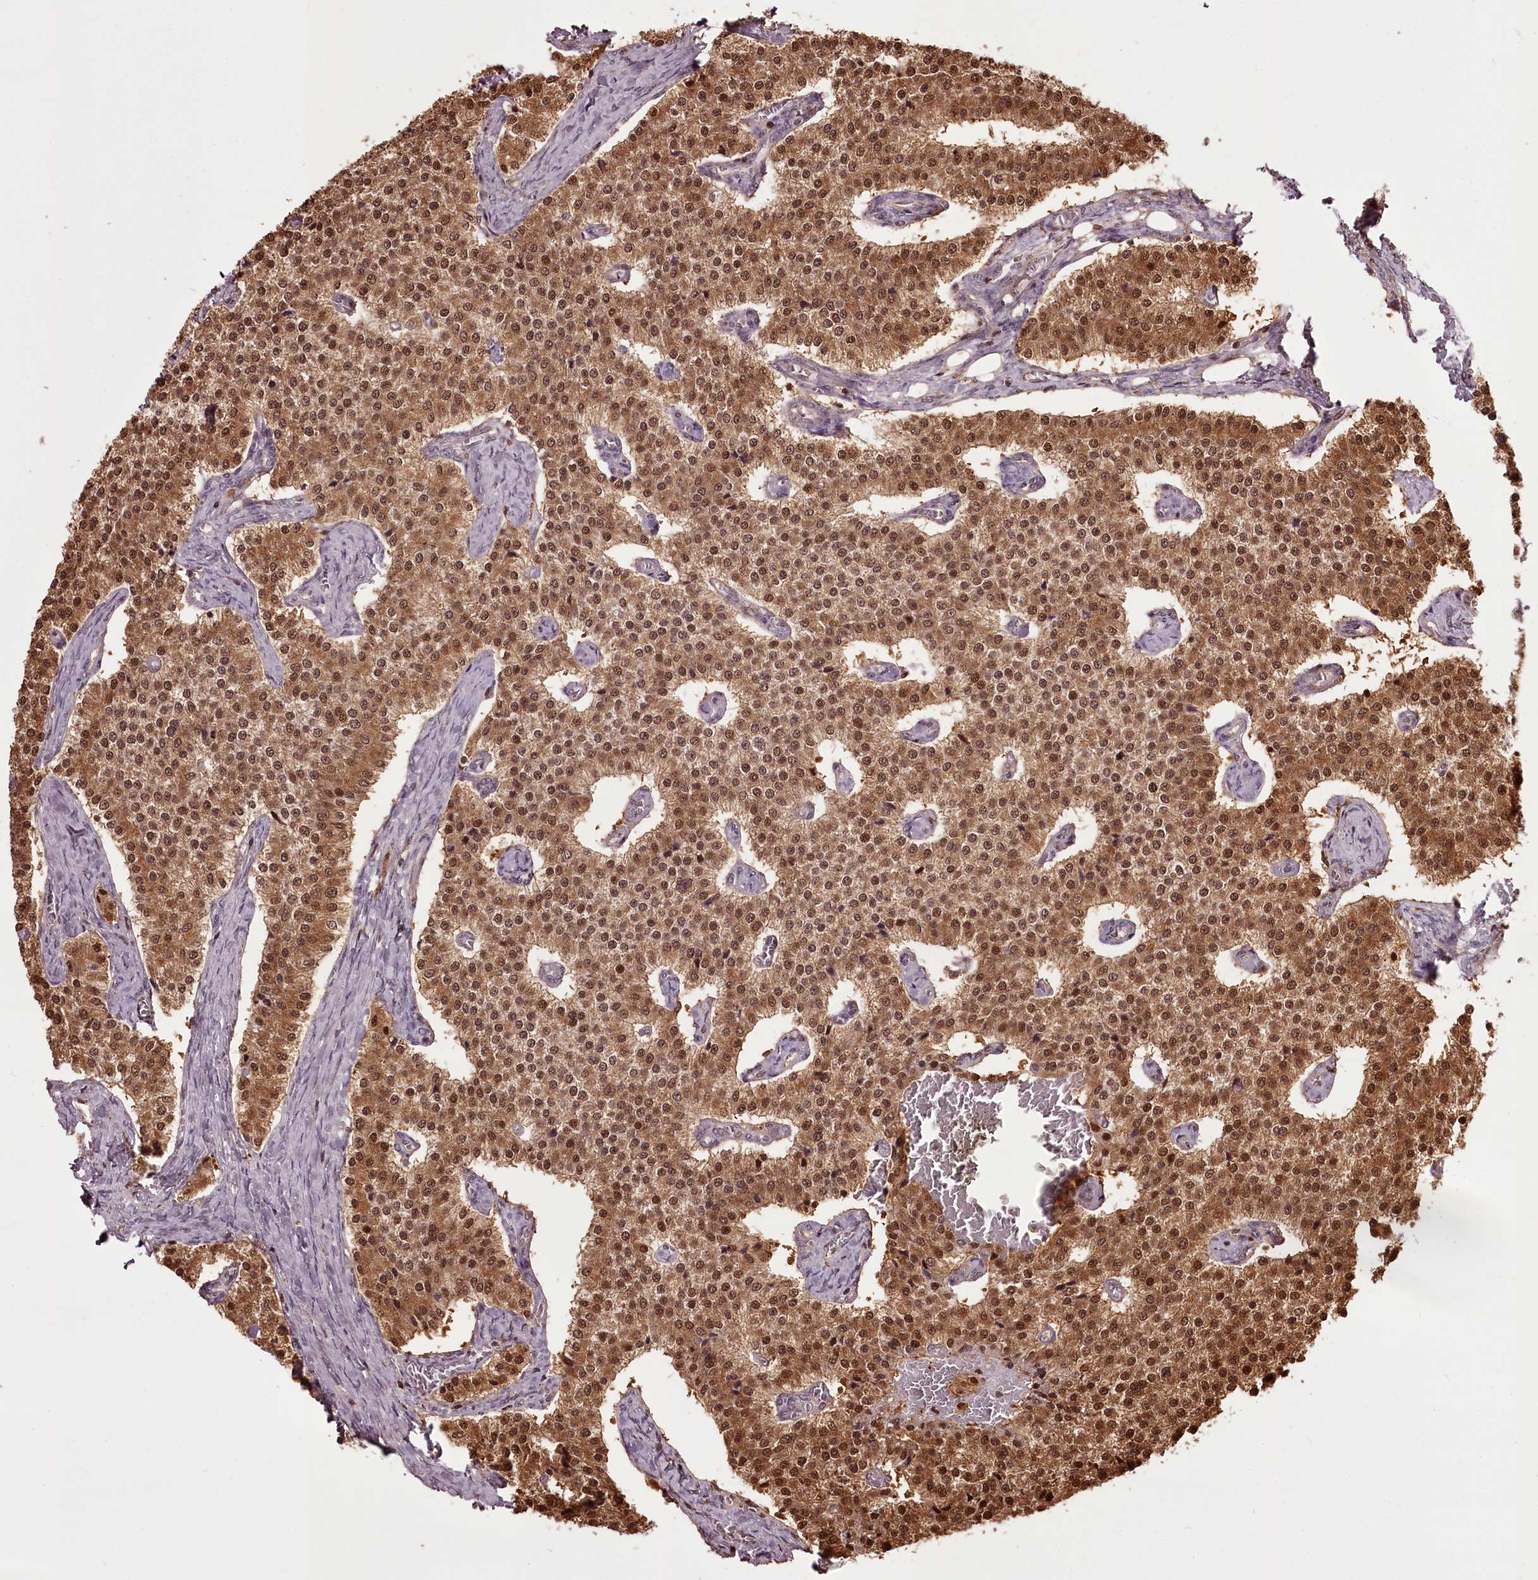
{"staining": {"intensity": "moderate", "quantity": ">75%", "location": "cytoplasmic/membranous,nuclear"}, "tissue": "carcinoid", "cell_type": "Tumor cells", "image_type": "cancer", "snomed": [{"axis": "morphology", "description": "Carcinoid, malignant, NOS"}, {"axis": "topography", "description": "Colon"}], "caption": "Immunohistochemical staining of human carcinoid (malignant) reveals medium levels of moderate cytoplasmic/membranous and nuclear staining in about >75% of tumor cells.", "gene": "NPRL2", "patient": {"sex": "female", "age": 52}}